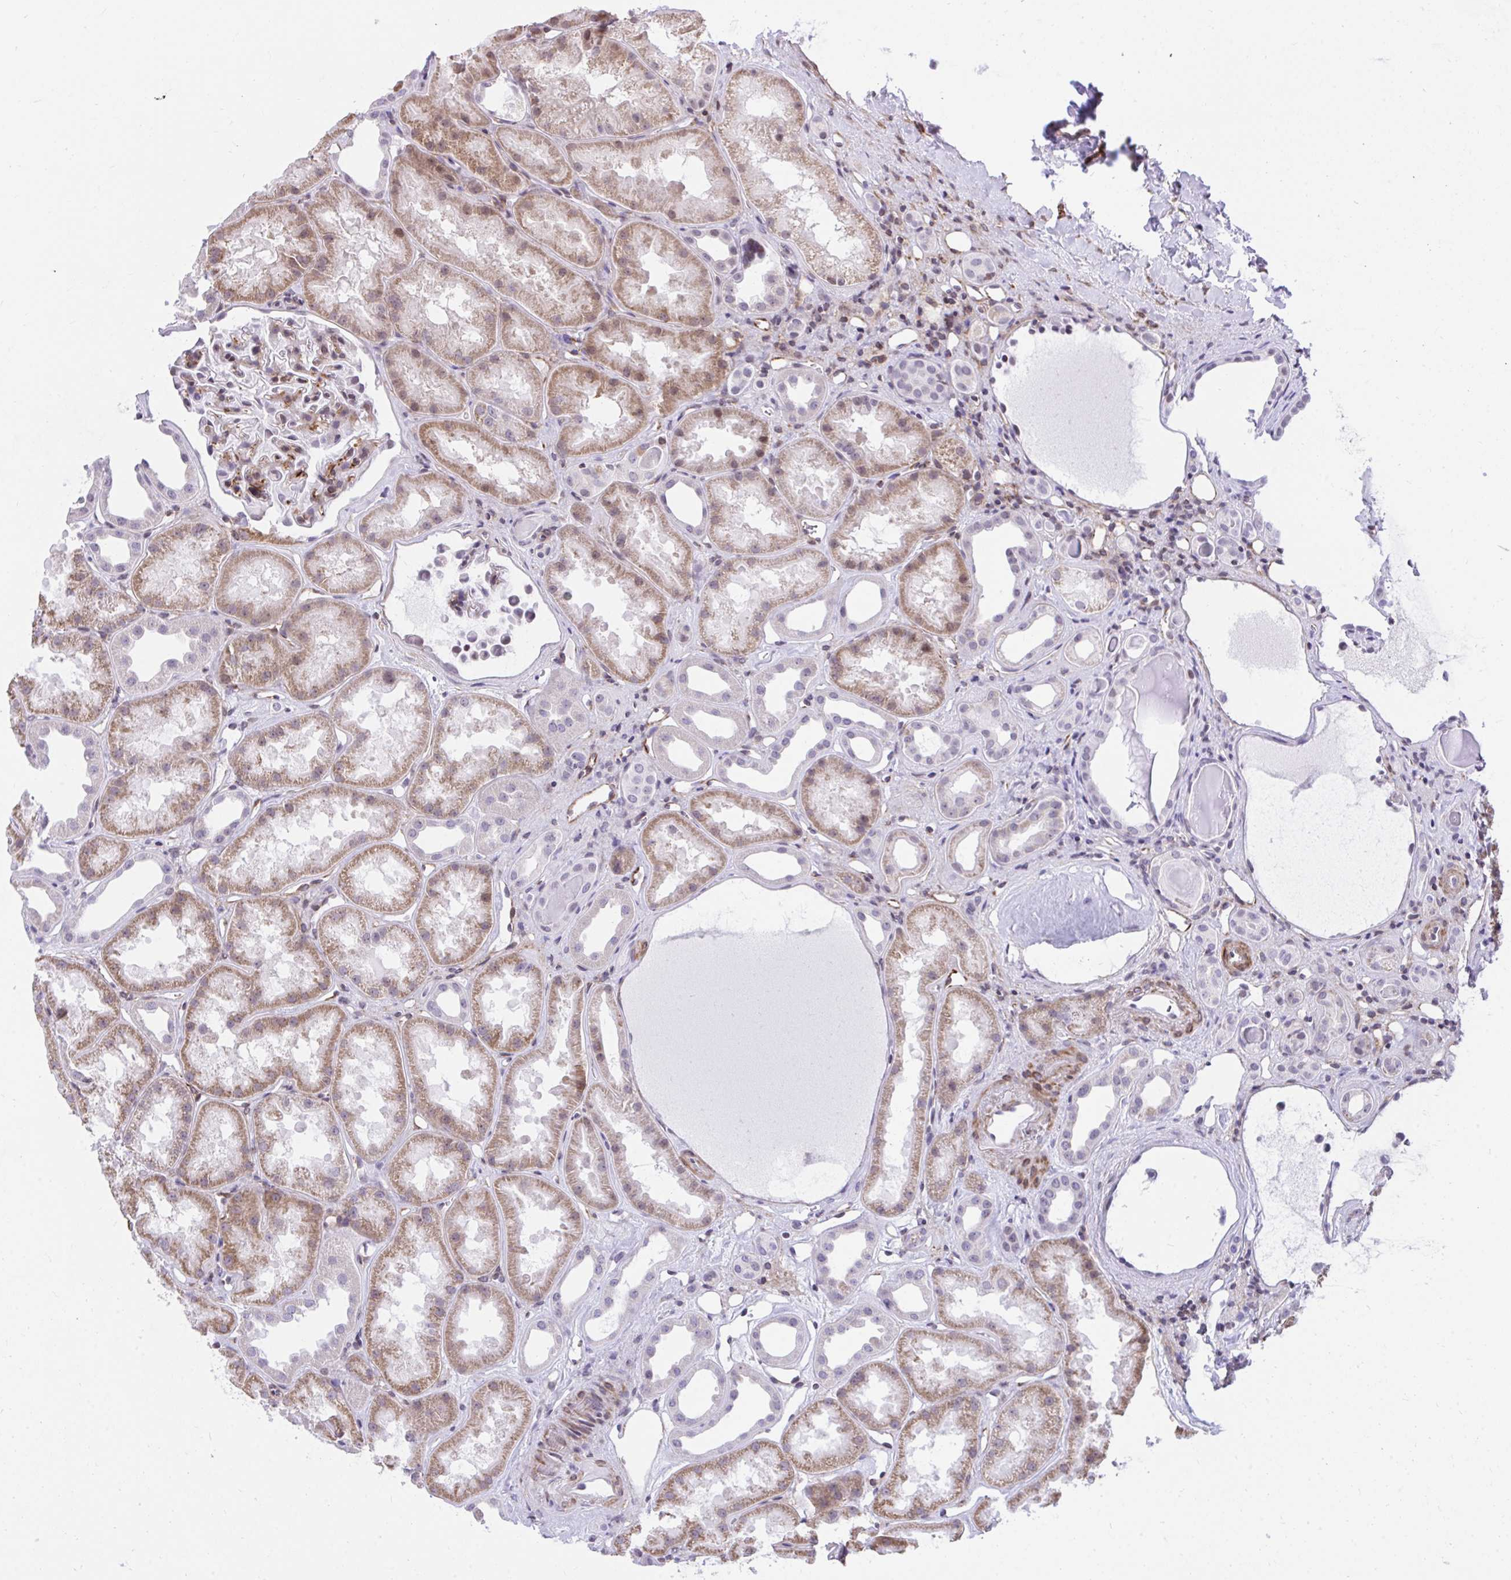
{"staining": {"intensity": "moderate", "quantity": "25%-75%", "location": "cytoplasmic/membranous"}, "tissue": "kidney", "cell_type": "Cells in glomeruli", "image_type": "normal", "snomed": [{"axis": "morphology", "description": "Normal tissue, NOS"}, {"axis": "topography", "description": "Kidney"}], "caption": "A medium amount of moderate cytoplasmic/membranous positivity is appreciated in approximately 25%-75% of cells in glomeruli in normal kidney. (IHC, brightfield microscopy, high magnification).", "gene": "KCNN4", "patient": {"sex": "male", "age": 61}}